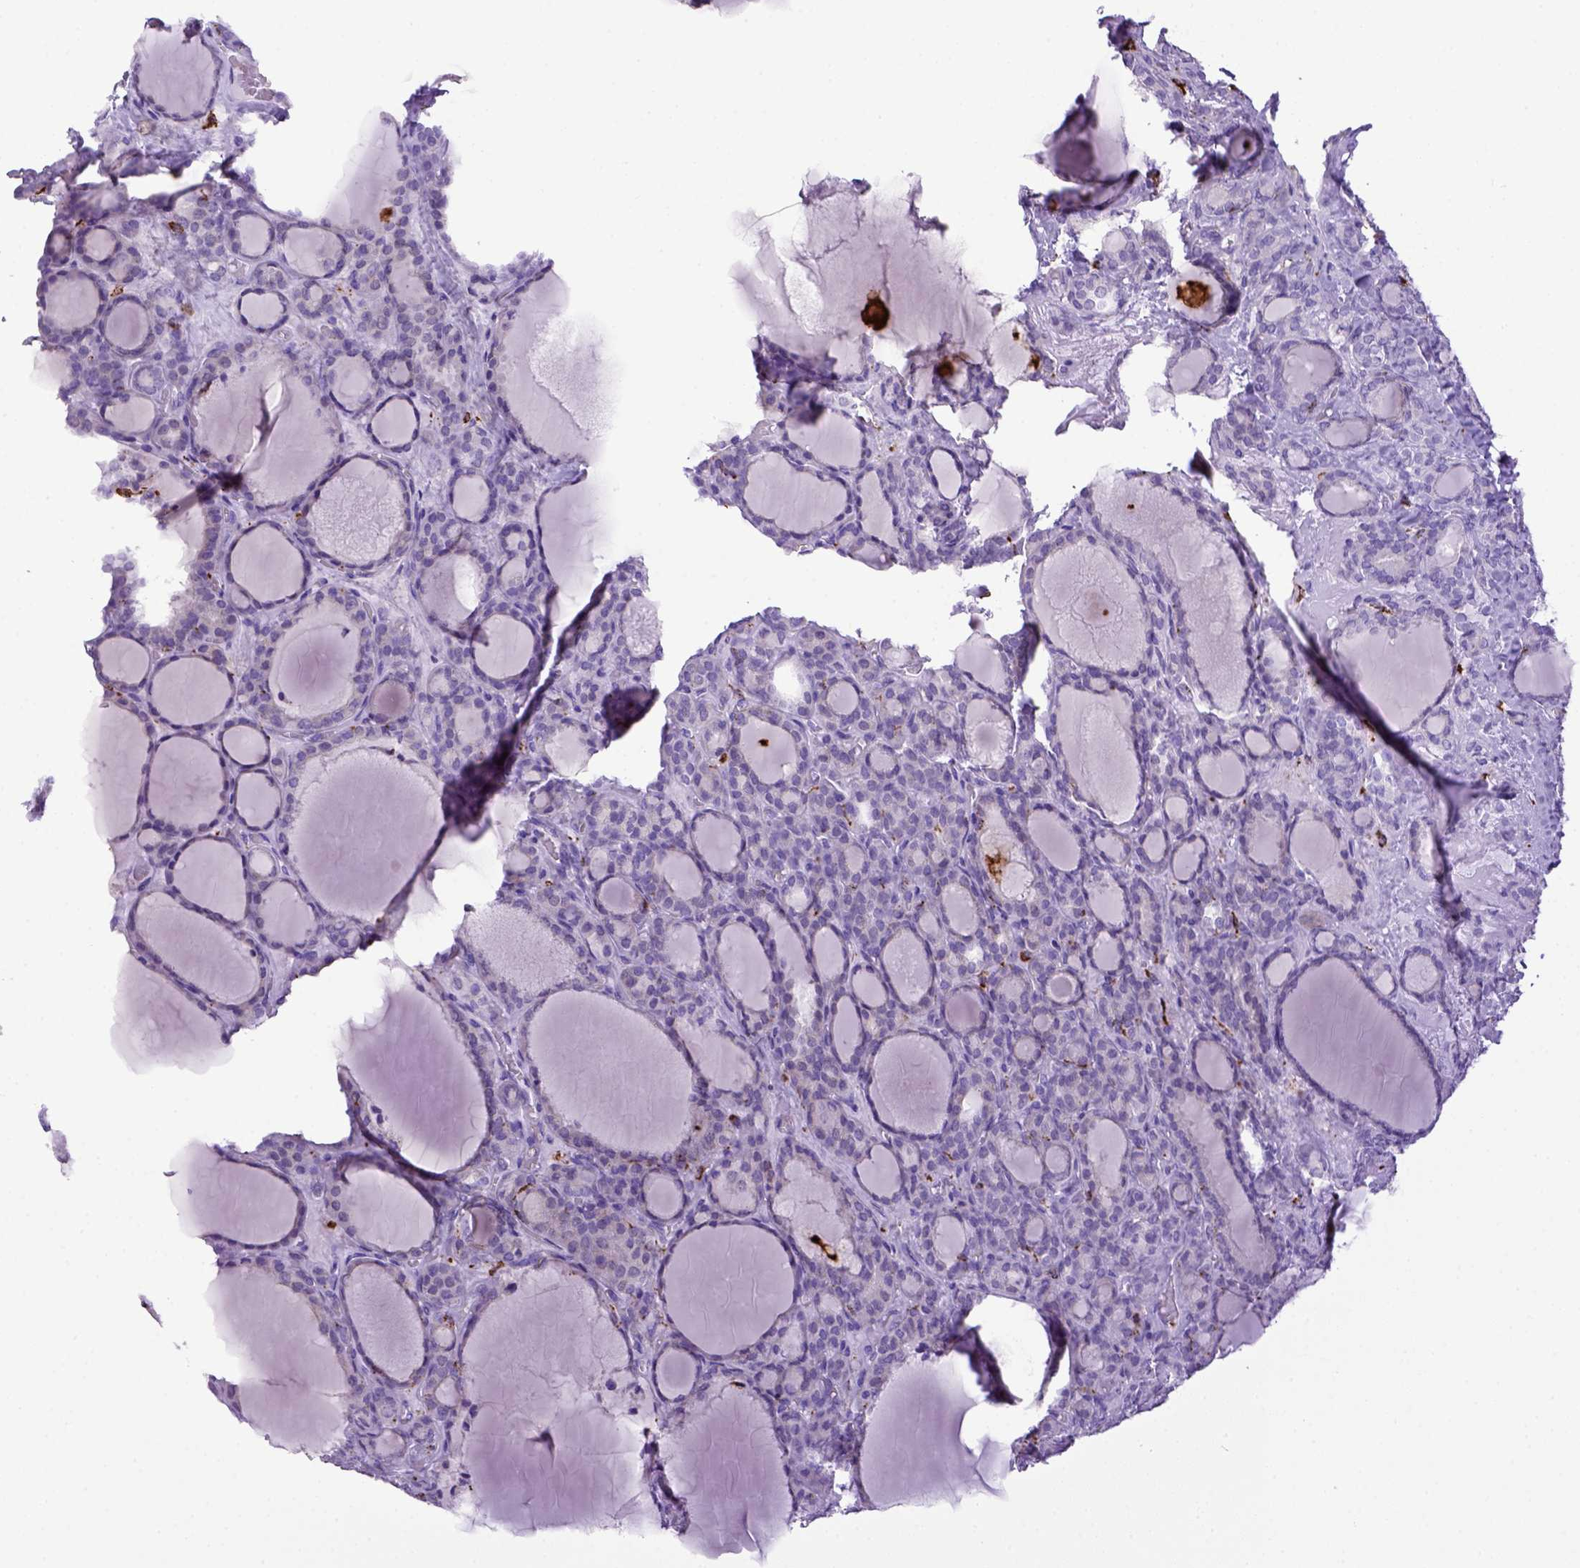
{"staining": {"intensity": "negative", "quantity": "none", "location": "none"}, "tissue": "thyroid cancer", "cell_type": "Tumor cells", "image_type": "cancer", "snomed": [{"axis": "morphology", "description": "Normal tissue, NOS"}, {"axis": "morphology", "description": "Follicular adenoma carcinoma, NOS"}, {"axis": "topography", "description": "Thyroid gland"}], "caption": "Thyroid cancer (follicular adenoma carcinoma) stained for a protein using immunohistochemistry (IHC) exhibits no positivity tumor cells.", "gene": "CD68", "patient": {"sex": "female", "age": 31}}